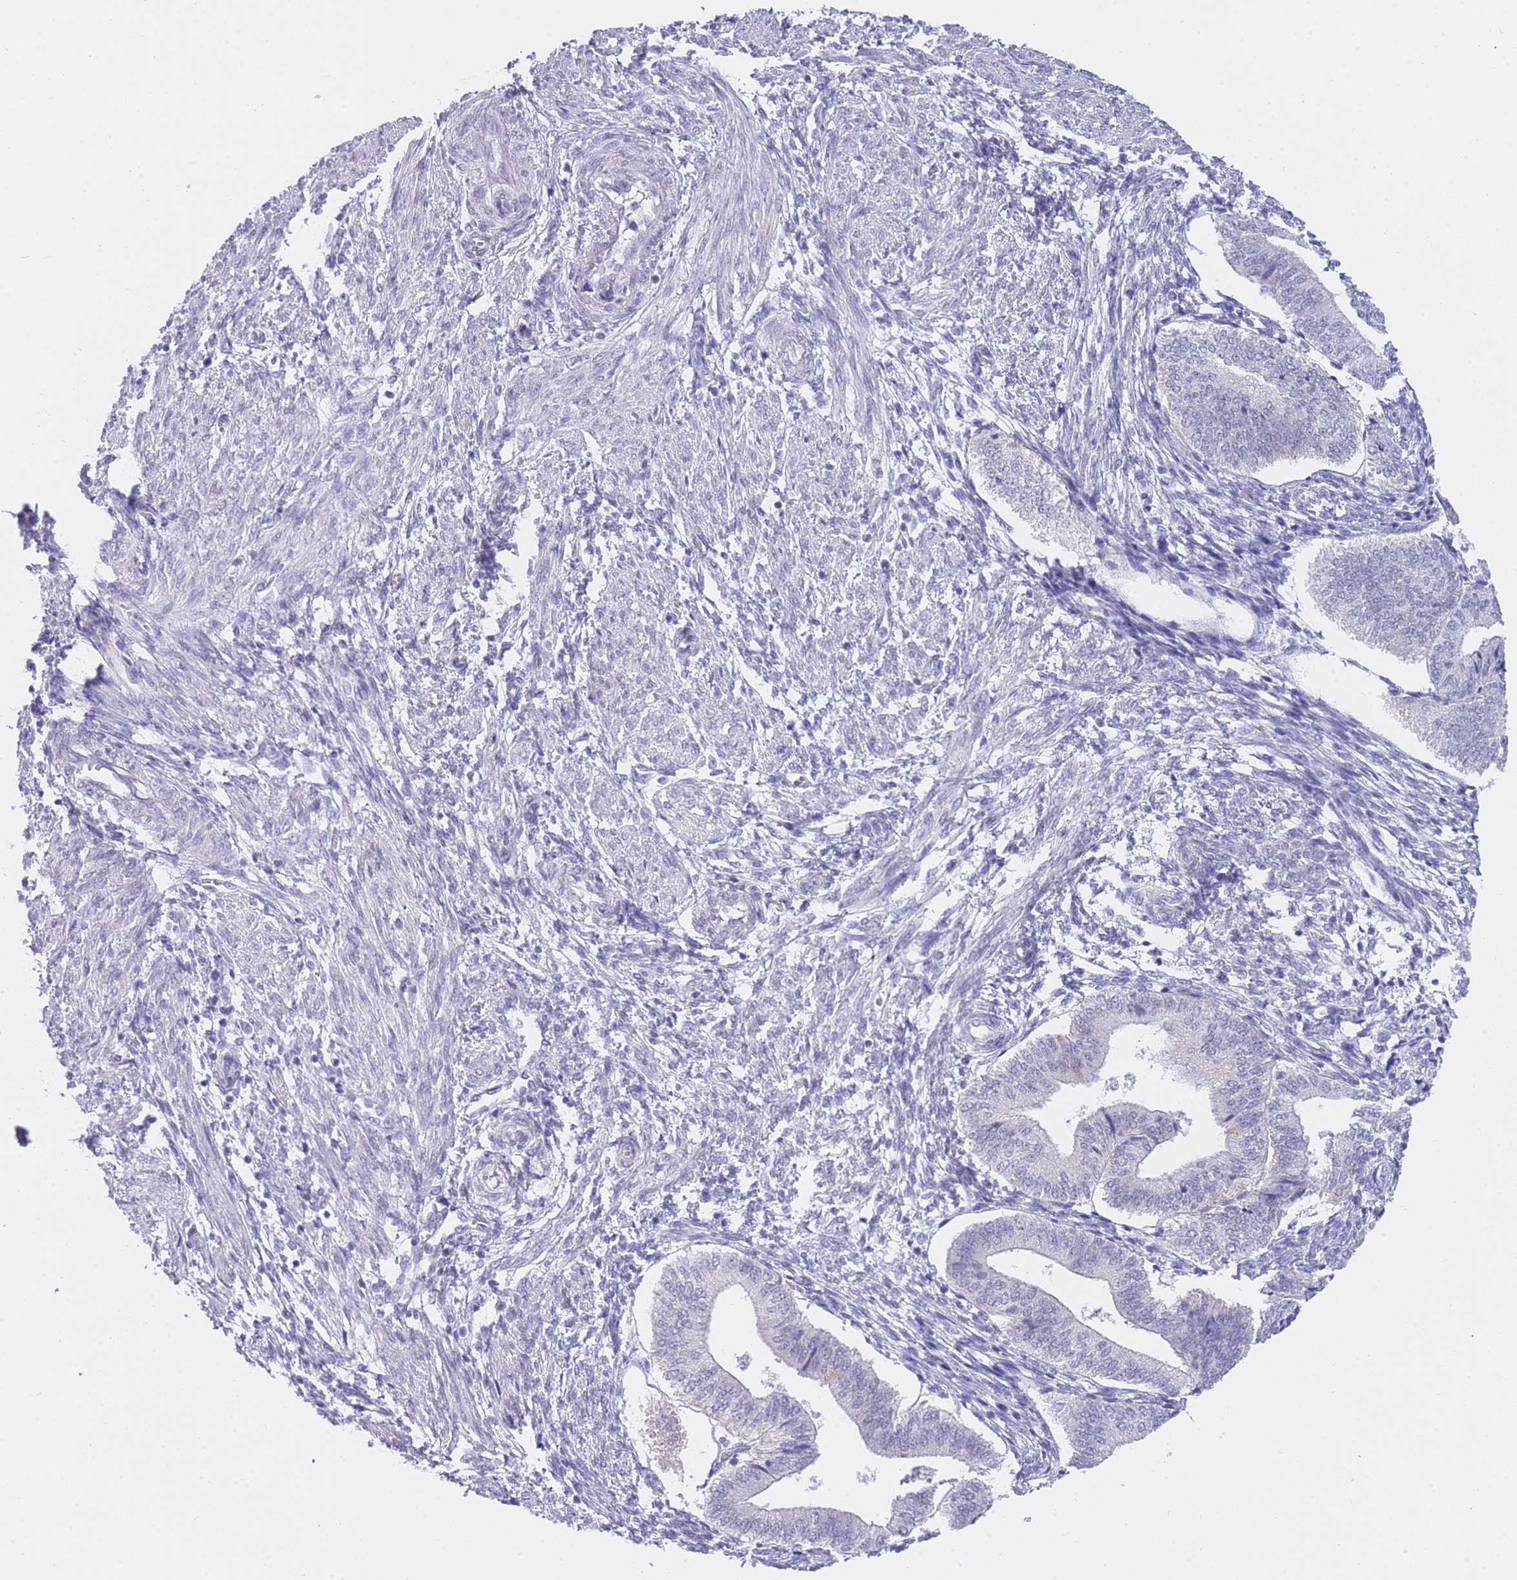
{"staining": {"intensity": "negative", "quantity": "none", "location": "none"}, "tissue": "endometrium", "cell_type": "Cells in endometrial stroma", "image_type": "normal", "snomed": [{"axis": "morphology", "description": "Normal tissue, NOS"}, {"axis": "topography", "description": "Endometrium"}], "caption": "DAB (3,3'-diaminobenzidine) immunohistochemical staining of unremarkable human endometrium demonstrates no significant expression in cells in endometrial stroma. The staining is performed using DAB (3,3'-diaminobenzidine) brown chromogen with nuclei counter-stained in using hematoxylin.", "gene": "FRAT2", "patient": {"sex": "female", "age": 34}}